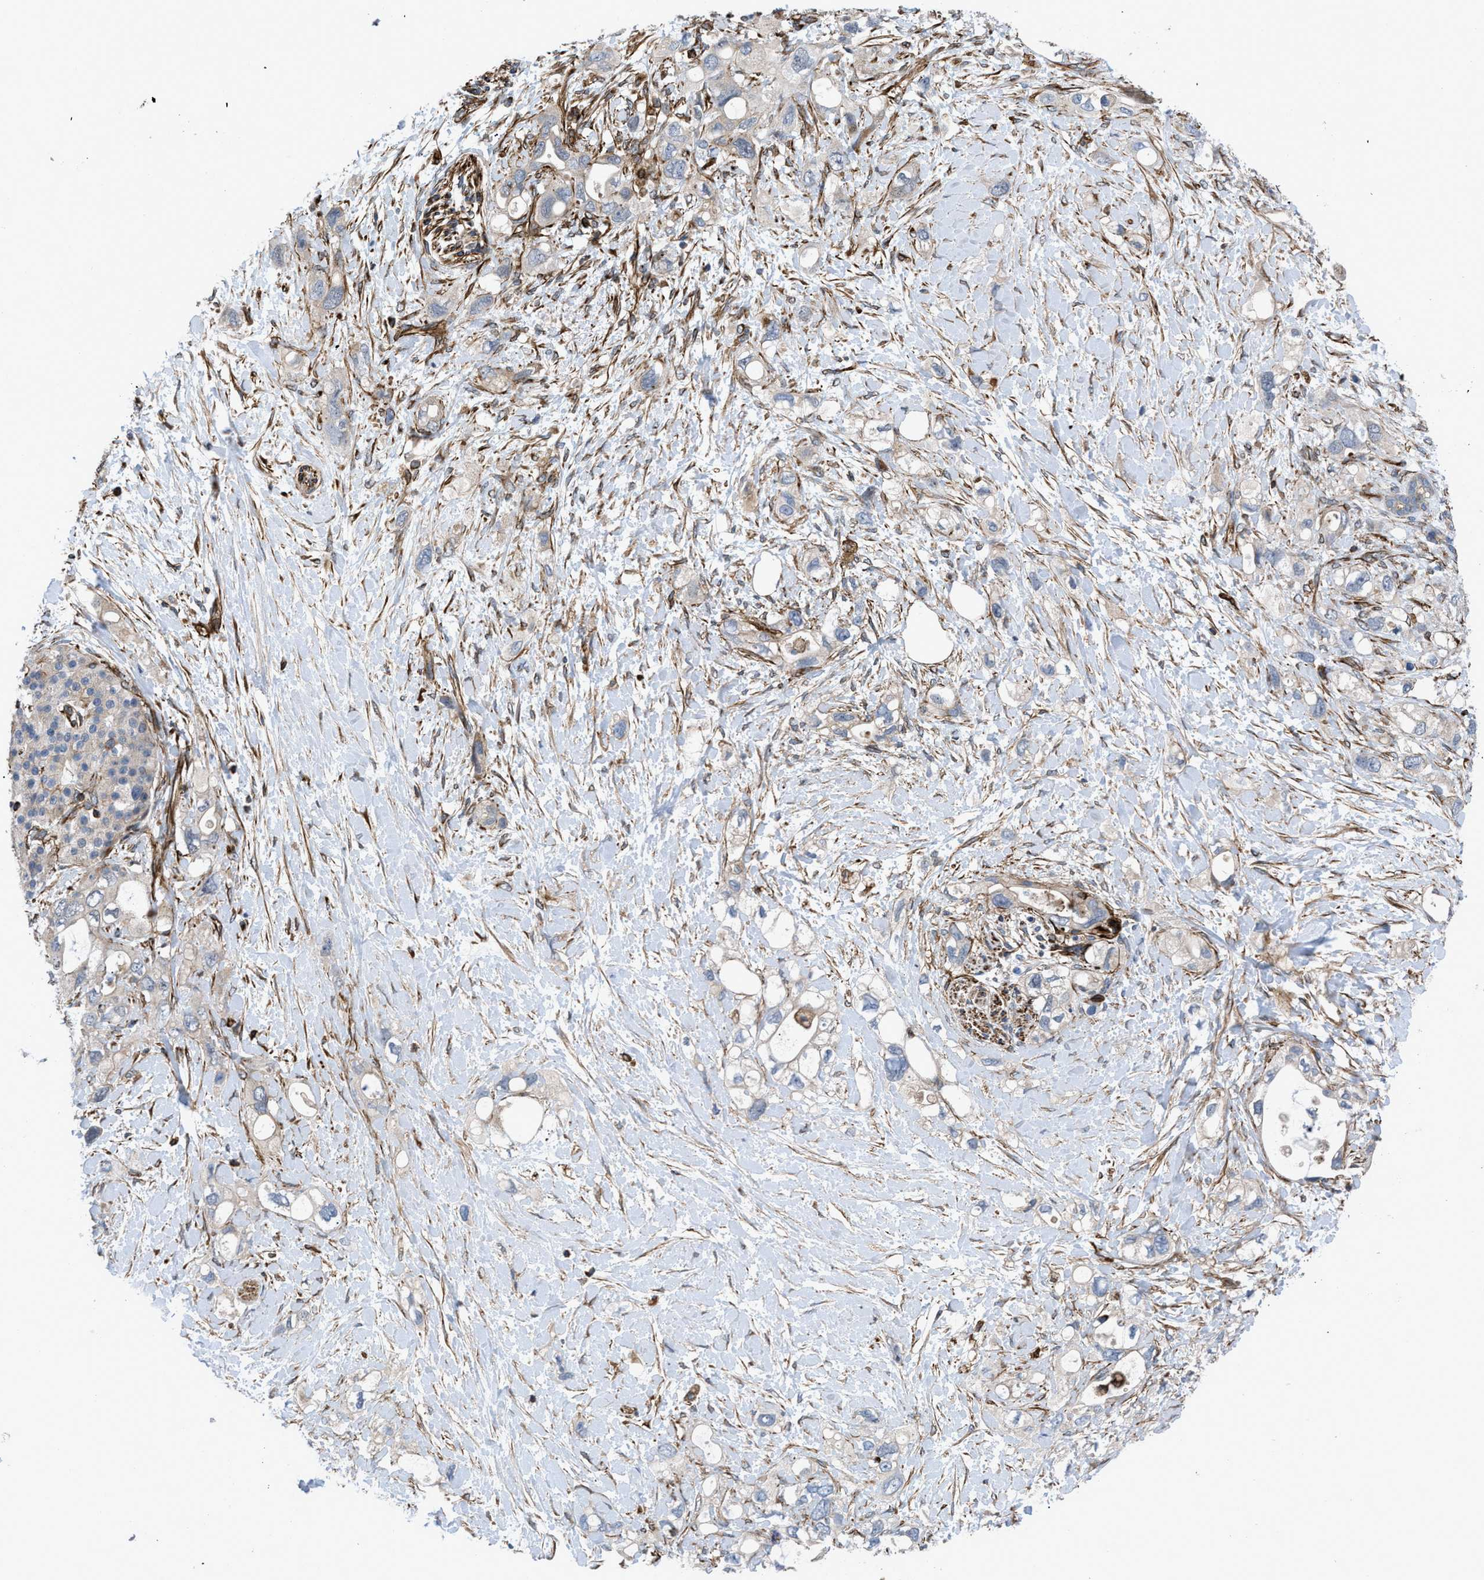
{"staining": {"intensity": "weak", "quantity": "<25%", "location": "cytoplasmic/membranous"}, "tissue": "pancreatic cancer", "cell_type": "Tumor cells", "image_type": "cancer", "snomed": [{"axis": "morphology", "description": "Adenocarcinoma, NOS"}, {"axis": "topography", "description": "Pancreas"}], "caption": "Immunohistochemistry (IHC) of human pancreatic cancer displays no staining in tumor cells.", "gene": "PTPRE", "patient": {"sex": "female", "age": 56}}